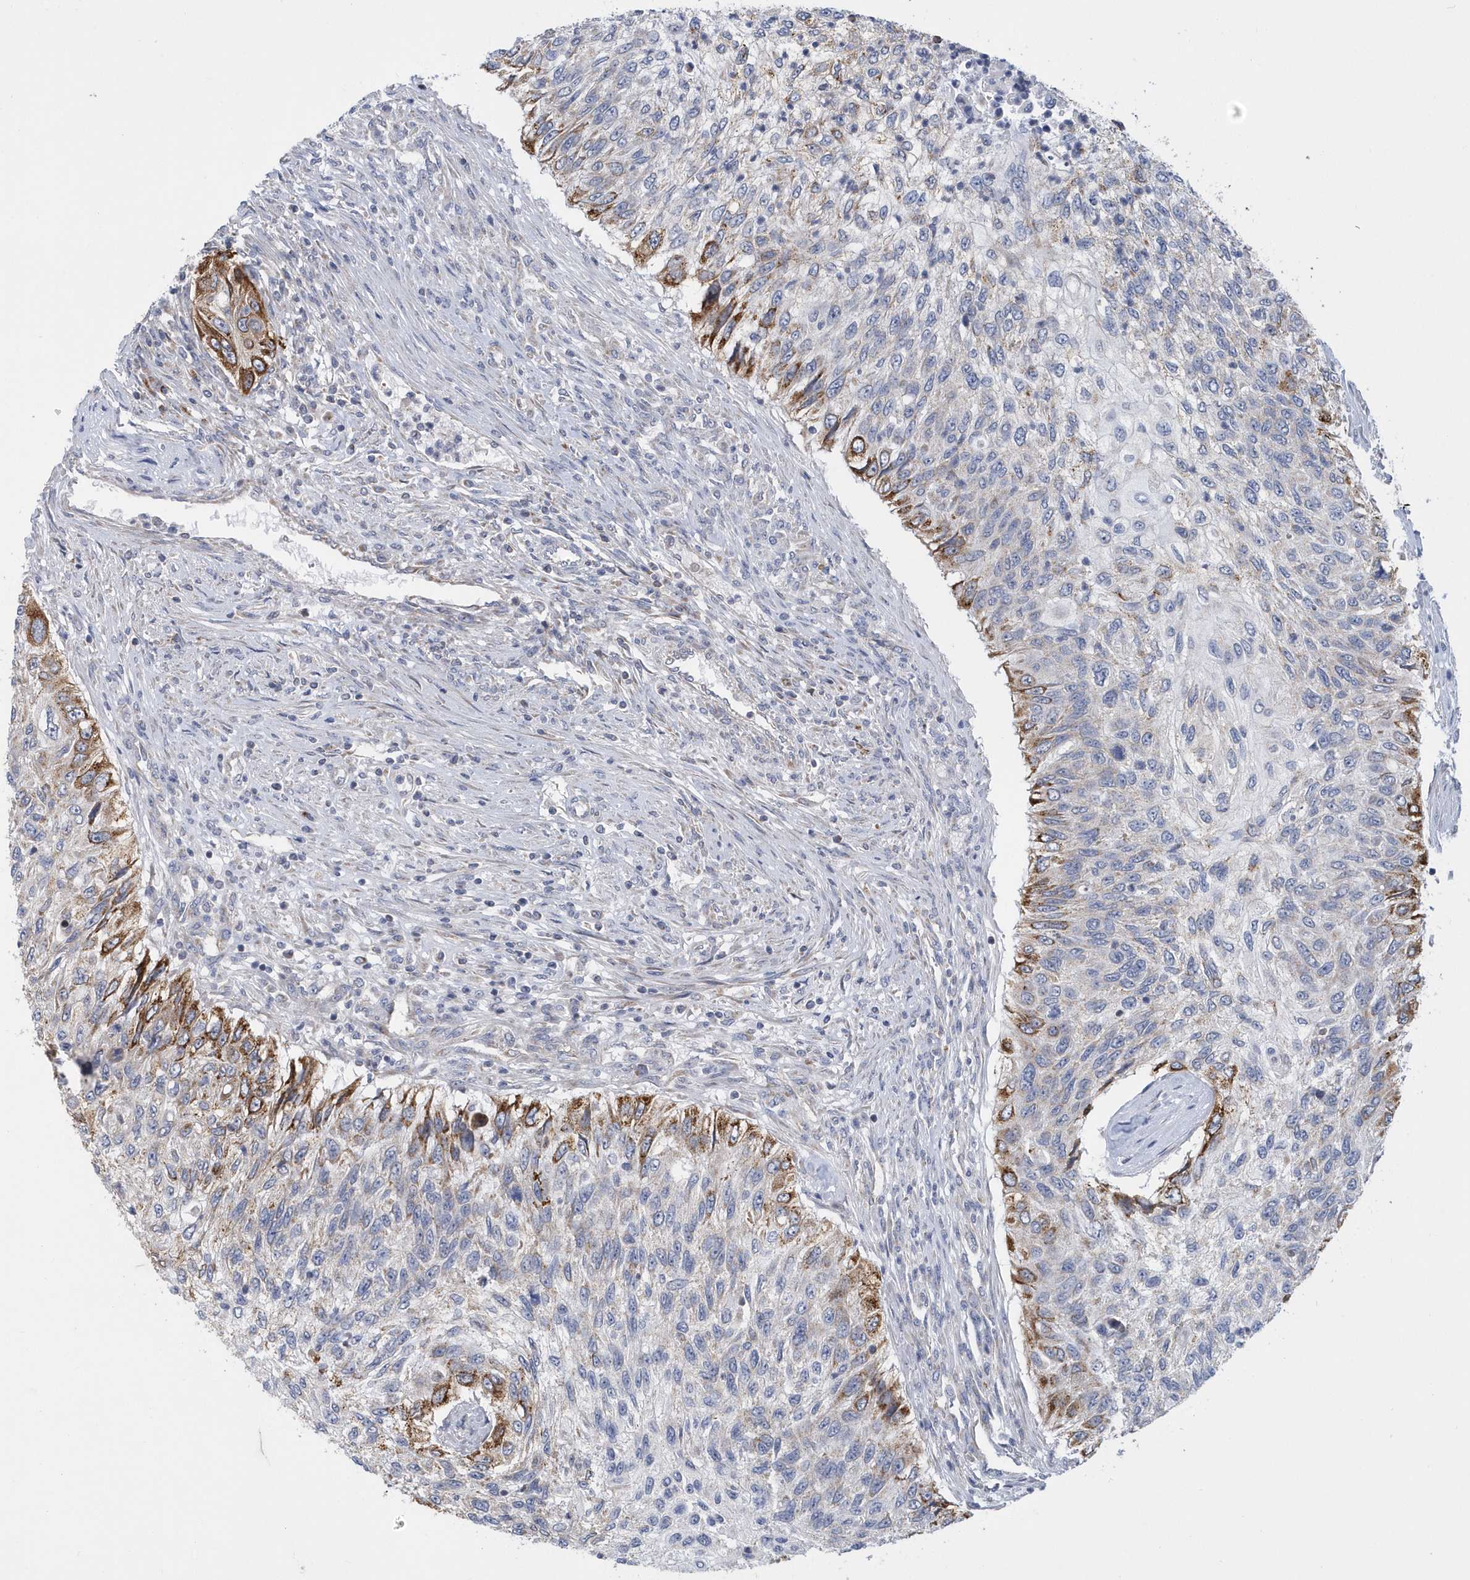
{"staining": {"intensity": "strong", "quantity": "<25%", "location": "cytoplasmic/membranous"}, "tissue": "urothelial cancer", "cell_type": "Tumor cells", "image_type": "cancer", "snomed": [{"axis": "morphology", "description": "Urothelial carcinoma, High grade"}, {"axis": "topography", "description": "Urinary bladder"}], "caption": "A histopathology image of human urothelial carcinoma (high-grade) stained for a protein demonstrates strong cytoplasmic/membranous brown staining in tumor cells.", "gene": "VWA5B2", "patient": {"sex": "female", "age": 60}}